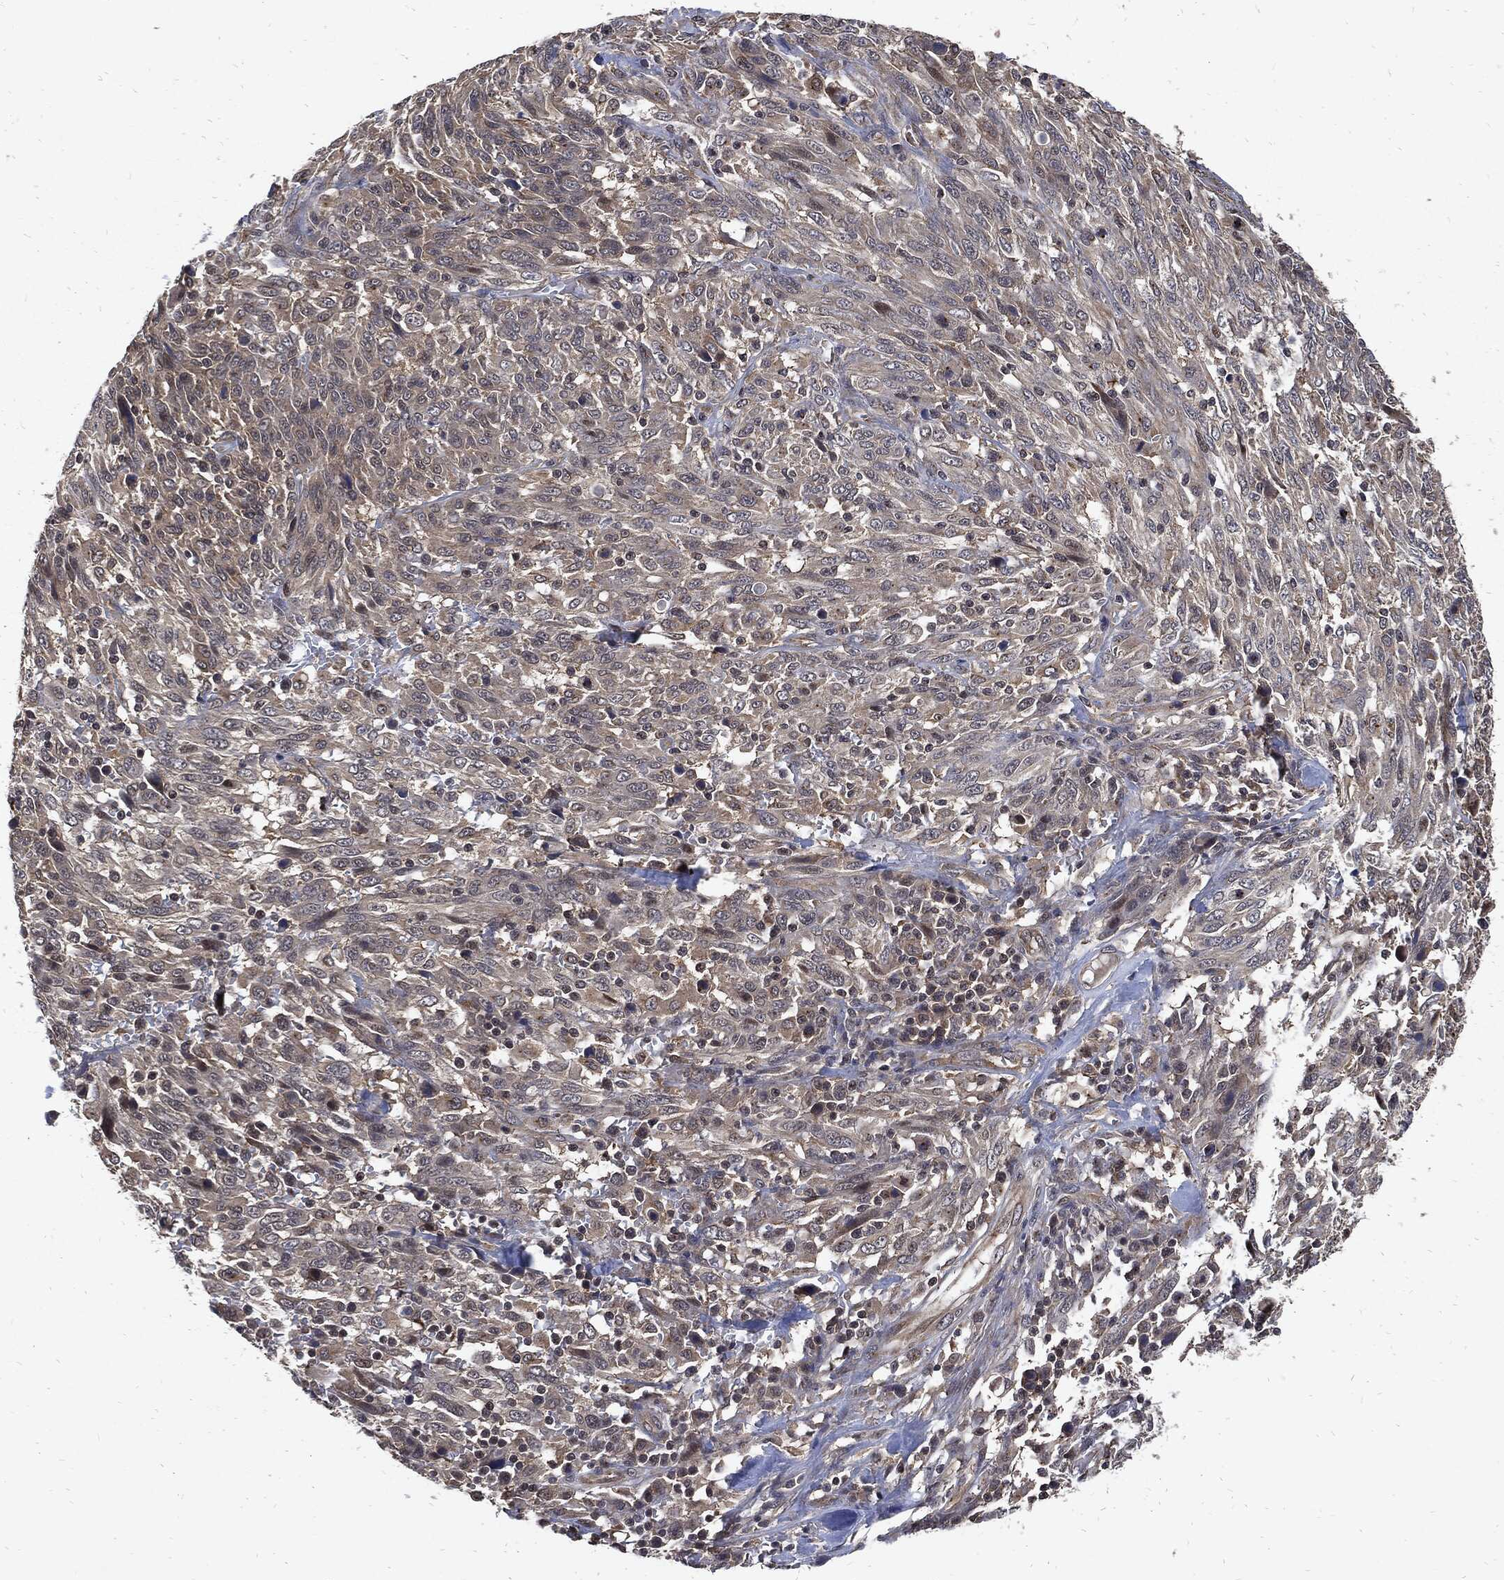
{"staining": {"intensity": "negative", "quantity": "none", "location": "none"}, "tissue": "melanoma", "cell_type": "Tumor cells", "image_type": "cancer", "snomed": [{"axis": "morphology", "description": "Malignant melanoma, NOS"}, {"axis": "topography", "description": "Skin"}], "caption": "This is an immunohistochemistry histopathology image of malignant melanoma. There is no staining in tumor cells.", "gene": "DCTN1", "patient": {"sex": "female", "age": 91}}